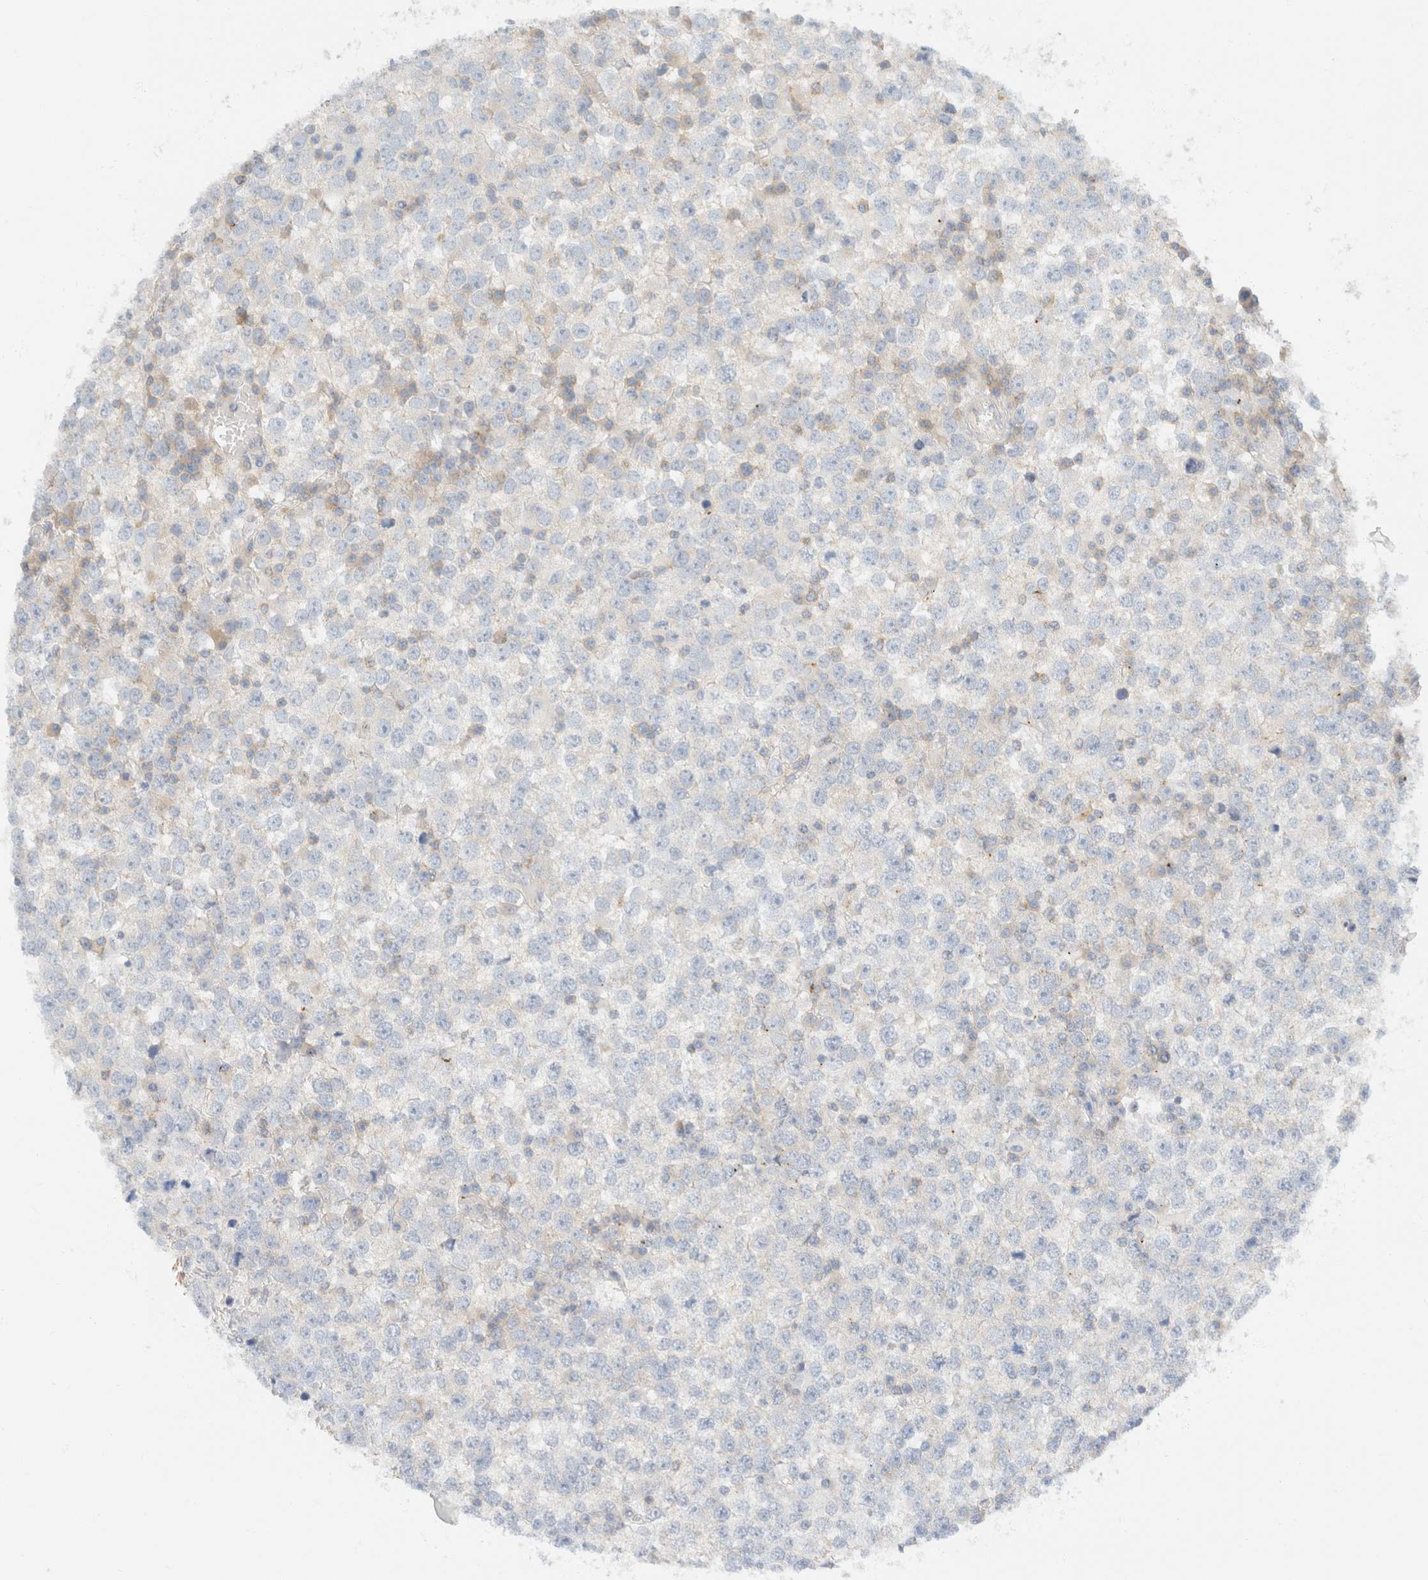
{"staining": {"intensity": "negative", "quantity": "none", "location": "none"}, "tissue": "testis cancer", "cell_type": "Tumor cells", "image_type": "cancer", "snomed": [{"axis": "morphology", "description": "Seminoma, NOS"}, {"axis": "topography", "description": "Testis"}], "caption": "Image shows no protein expression in tumor cells of testis cancer tissue.", "gene": "SH3GLB2", "patient": {"sex": "male", "age": 65}}